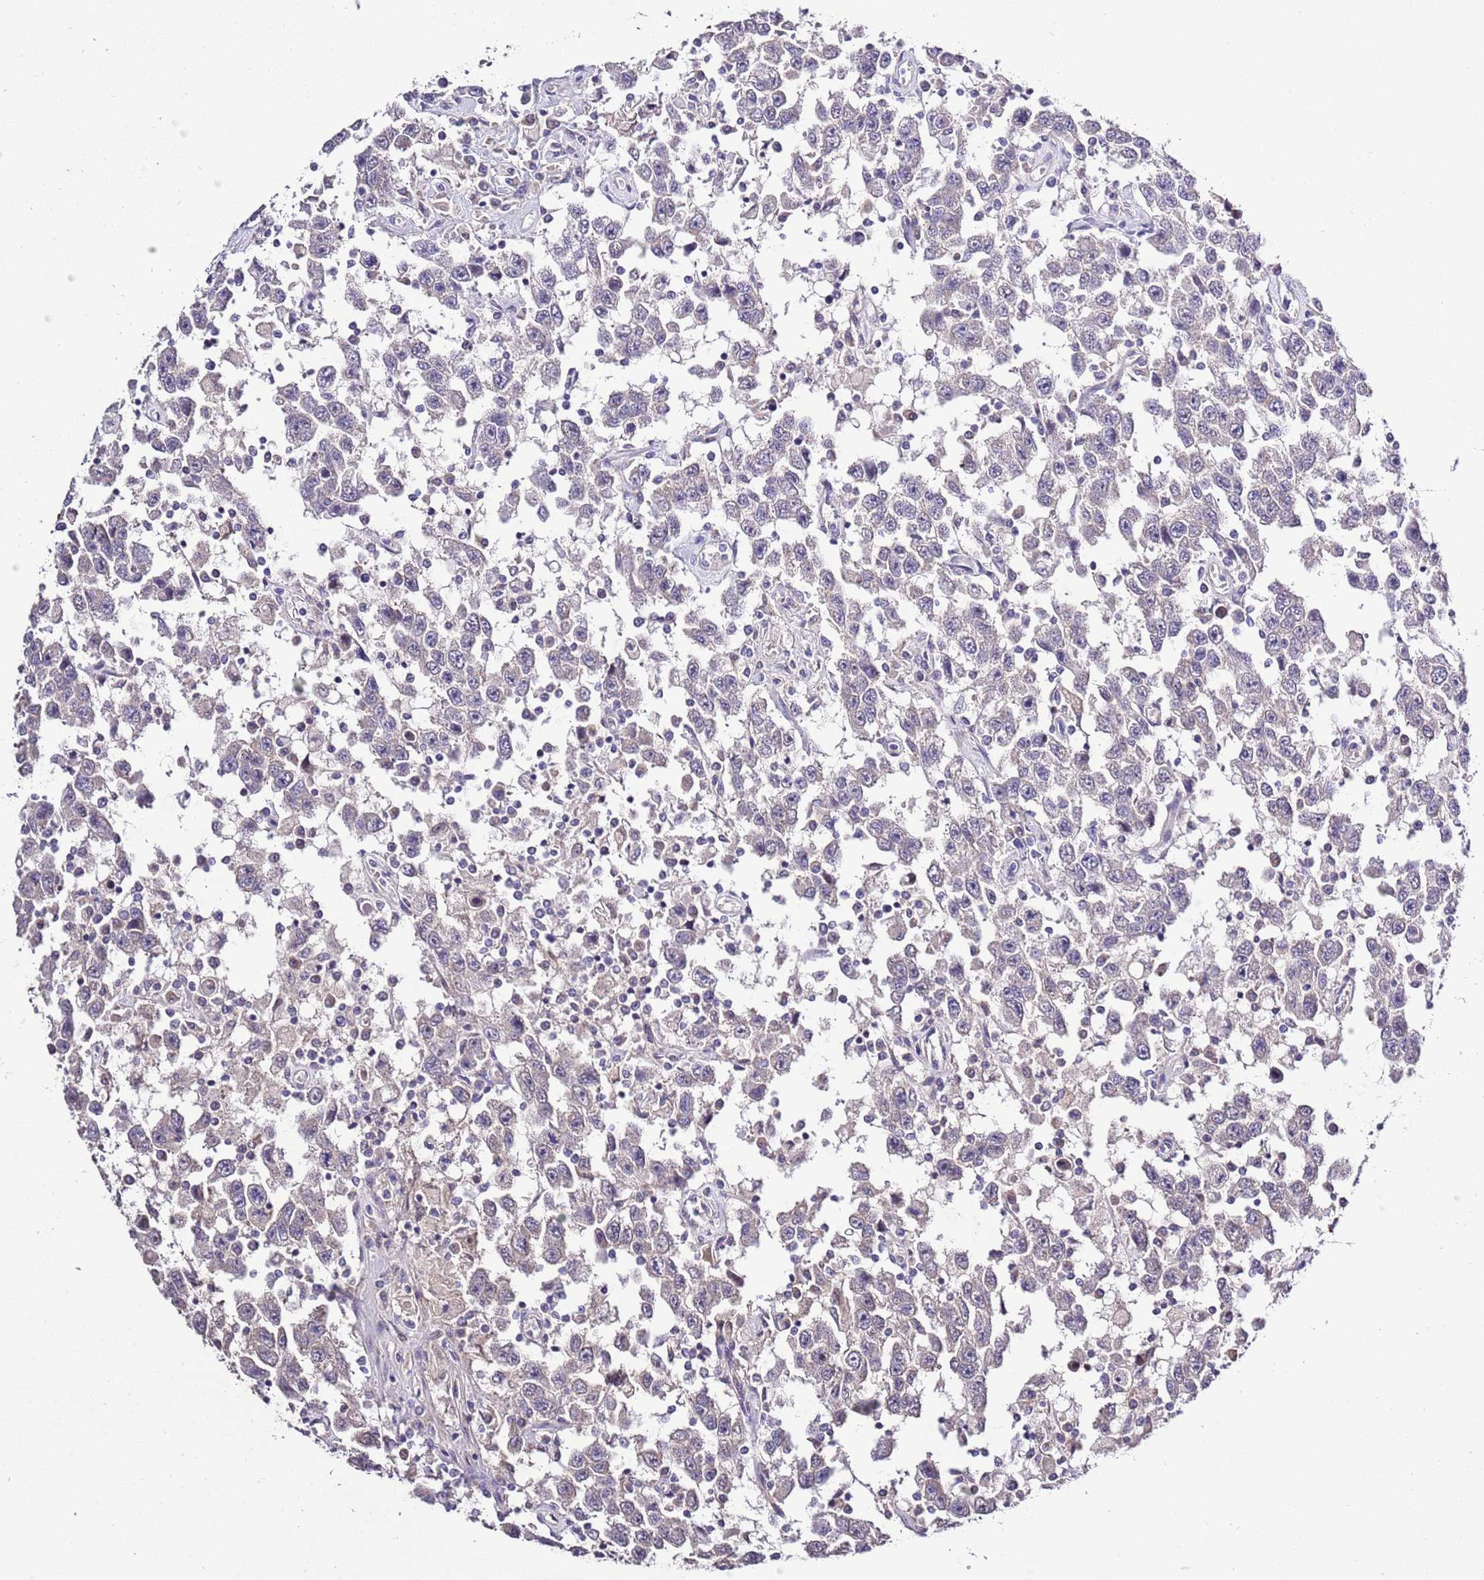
{"staining": {"intensity": "negative", "quantity": "none", "location": "none"}, "tissue": "testis cancer", "cell_type": "Tumor cells", "image_type": "cancer", "snomed": [{"axis": "morphology", "description": "Seminoma, NOS"}, {"axis": "topography", "description": "Testis"}], "caption": "IHC of human testis cancer (seminoma) displays no positivity in tumor cells.", "gene": "LIPJ", "patient": {"sex": "male", "age": 41}}